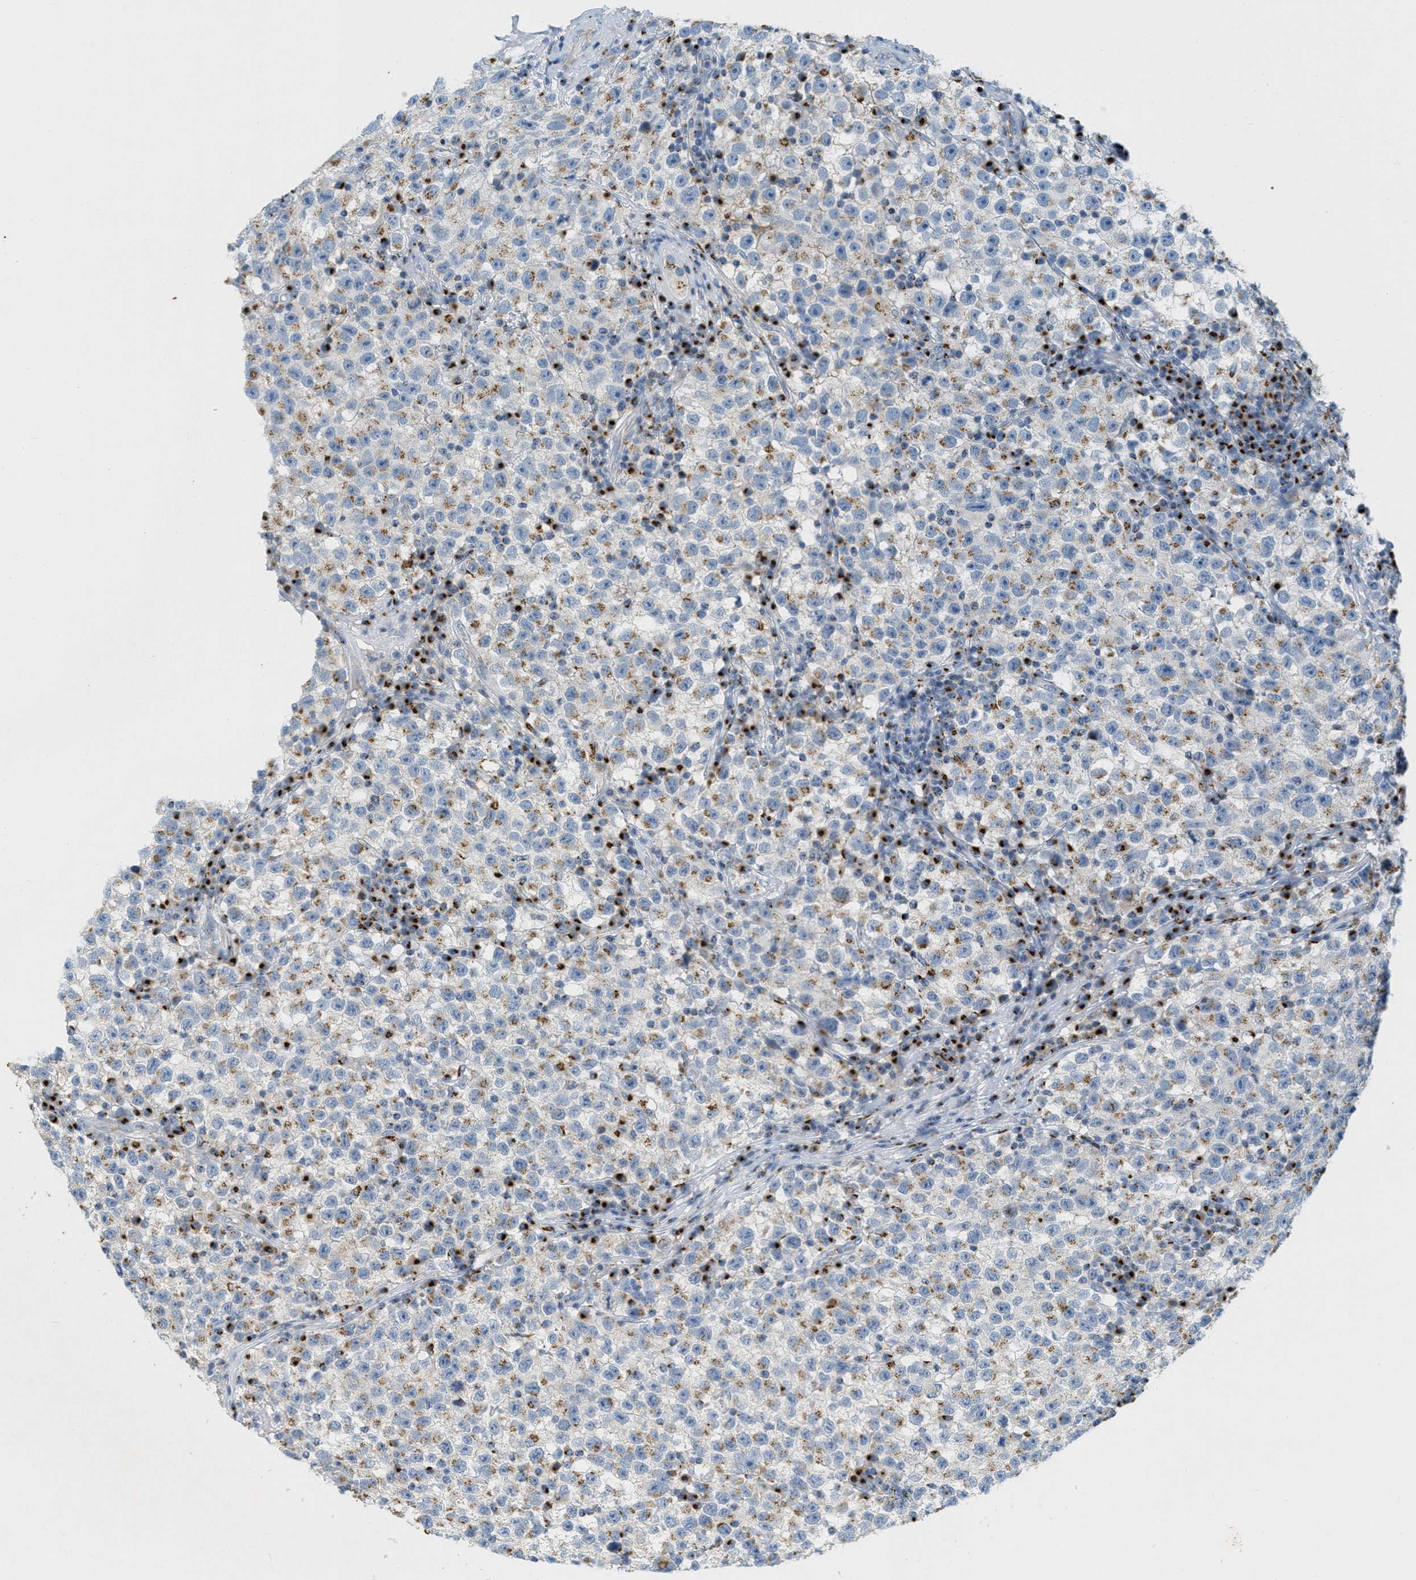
{"staining": {"intensity": "moderate", "quantity": "<25%", "location": "cytoplasmic/membranous"}, "tissue": "testis cancer", "cell_type": "Tumor cells", "image_type": "cancer", "snomed": [{"axis": "morphology", "description": "Seminoma, NOS"}, {"axis": "topography", "description": "Testis"}], "caption": "There is low levels of moderate cytoplasmic/membranous positivity in tumor cells of seminoma (testis), as demonstrated by immunohistochemical staining (brown color).", "gene": "ENTPD4", "patient": {"sex": "male", "age": 22}}